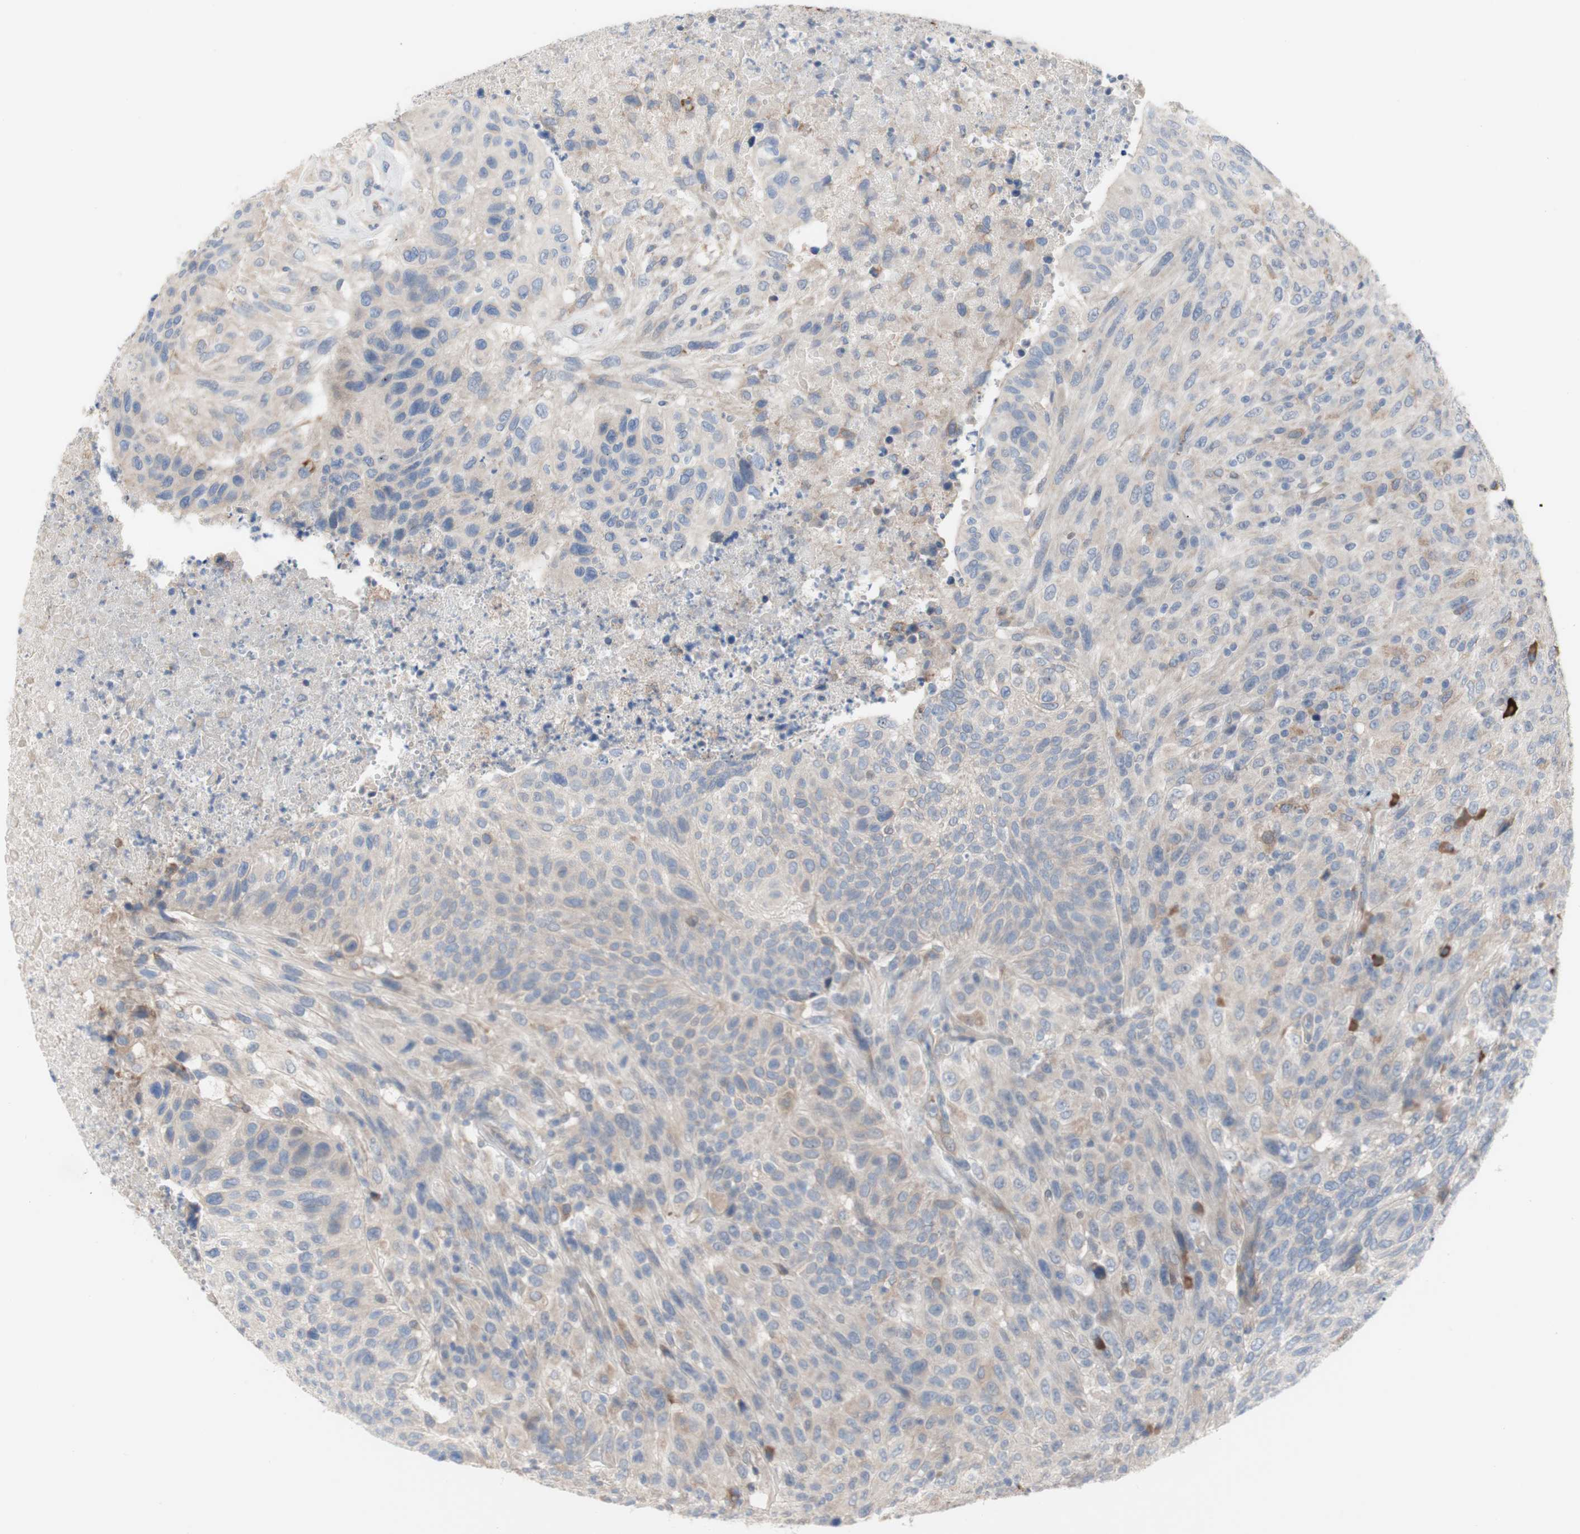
{"staining": {"intensity": "weak", "quantity": "25%-75%", "location": "cytoplasmic/membranous"}, "tissue": "urothelial cancer", "cell_type": "Tumor cells", "image_type": "cancer", "snomed": [{"axis": "morphology", "description": "Urothelial carcinoma, High grade"}, {"axis": "topography", "description": "Urinary bladder"}], "caption": "An immunohistochemistry image of tumor tissue is shown. Protein staining in brown highlights weak cytoplasmic/membranous positivity in urothelial cancer within tumor cells.", "gene": "TTC14", "patient": {"sex": "male", "age": 66}}